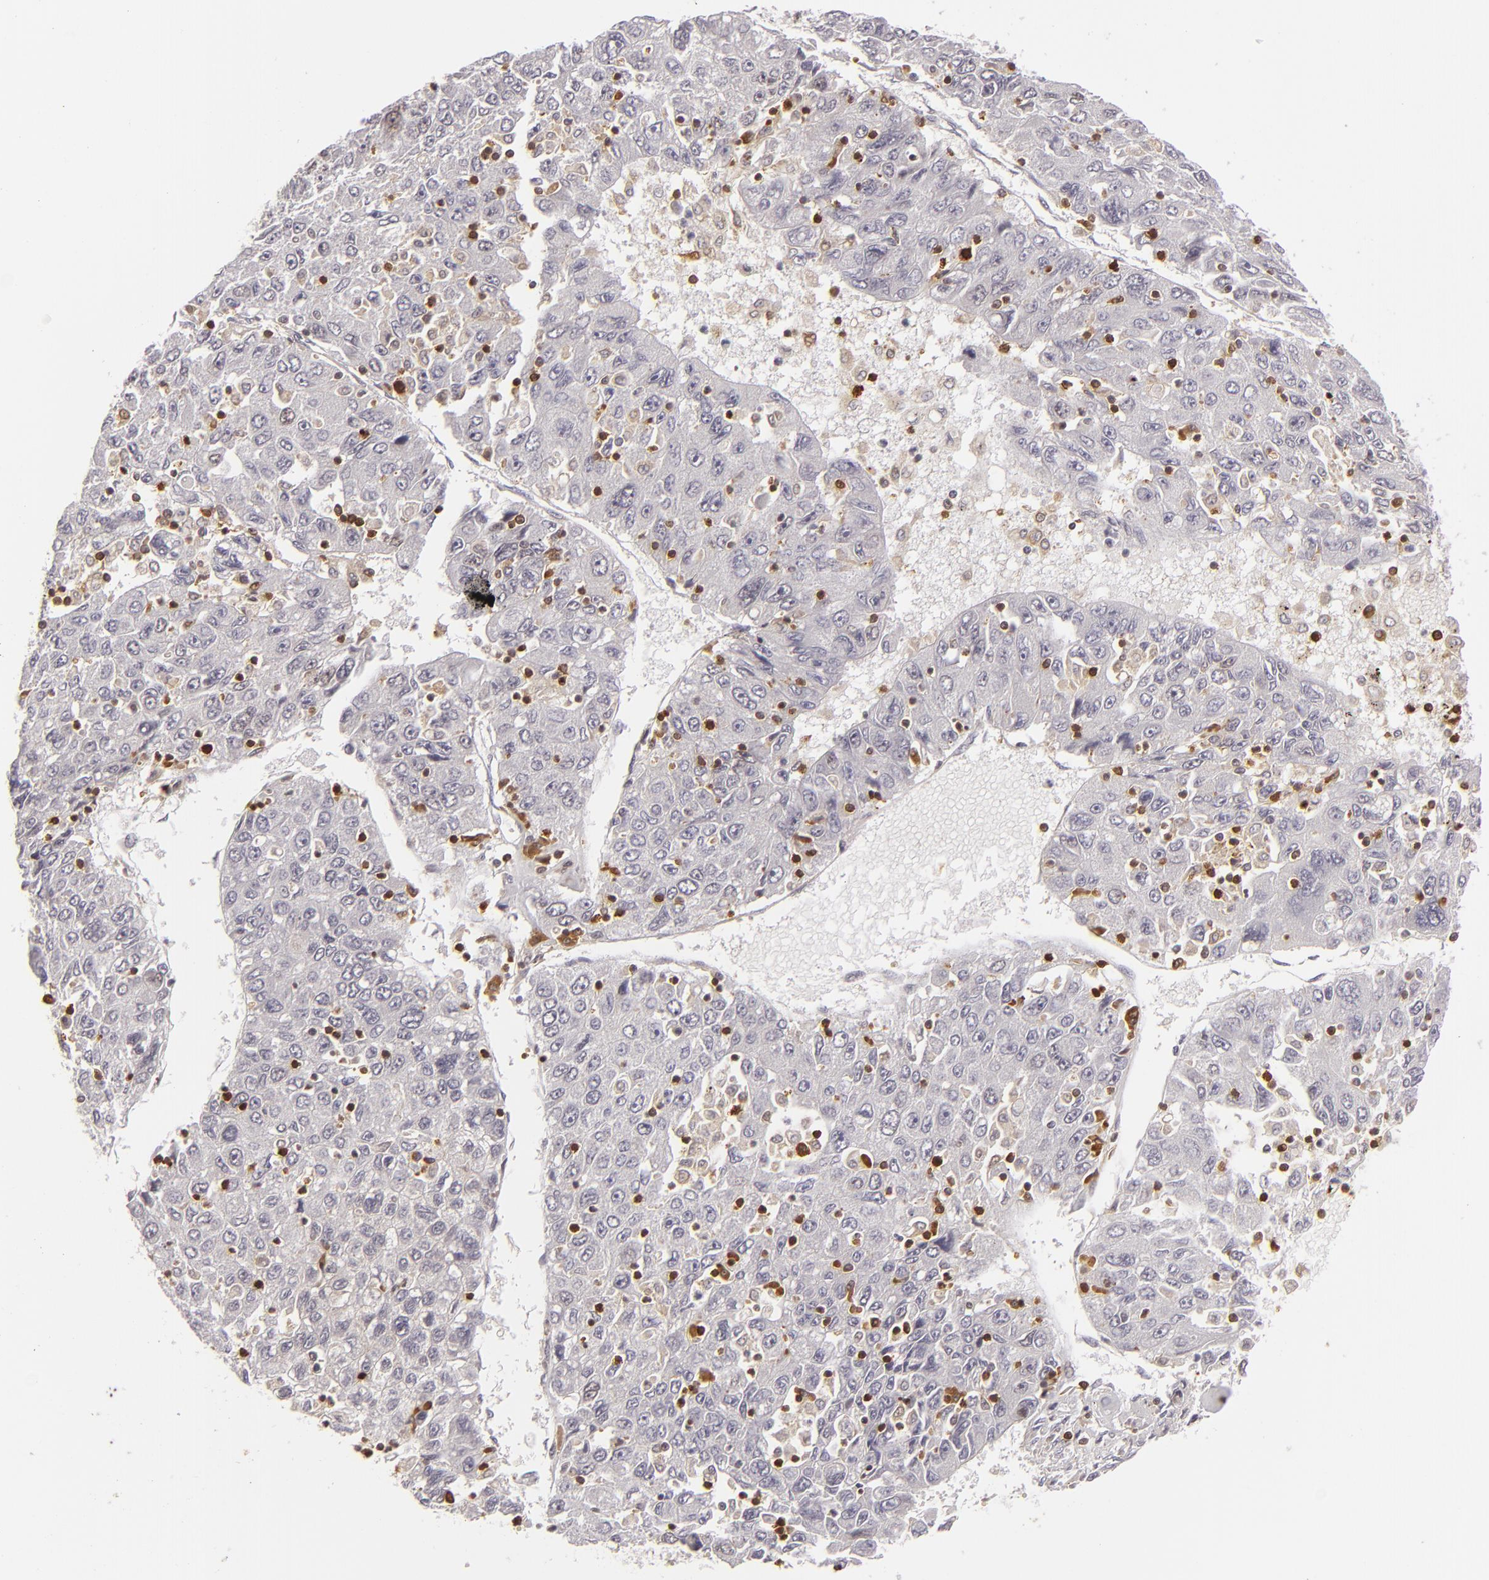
{"staining": {"intensity": "negative", "quantity": "none", "location": "none"}, "tissue": "liver cancer", "cell_type": "Tumor cells", "image_type": "cancer", "snomed": [{"axis": "morphology", "description": "Carcinoma, Hepatocellular, NOS"}, {"axis": "topography", "description": "Liver"}], "caption": "Tumor cells show no significant protein staining in hepatocellular carcinoma (liver).", "gene": "APOBEC3G", "patient": {"sex": "male", "age": 49}}